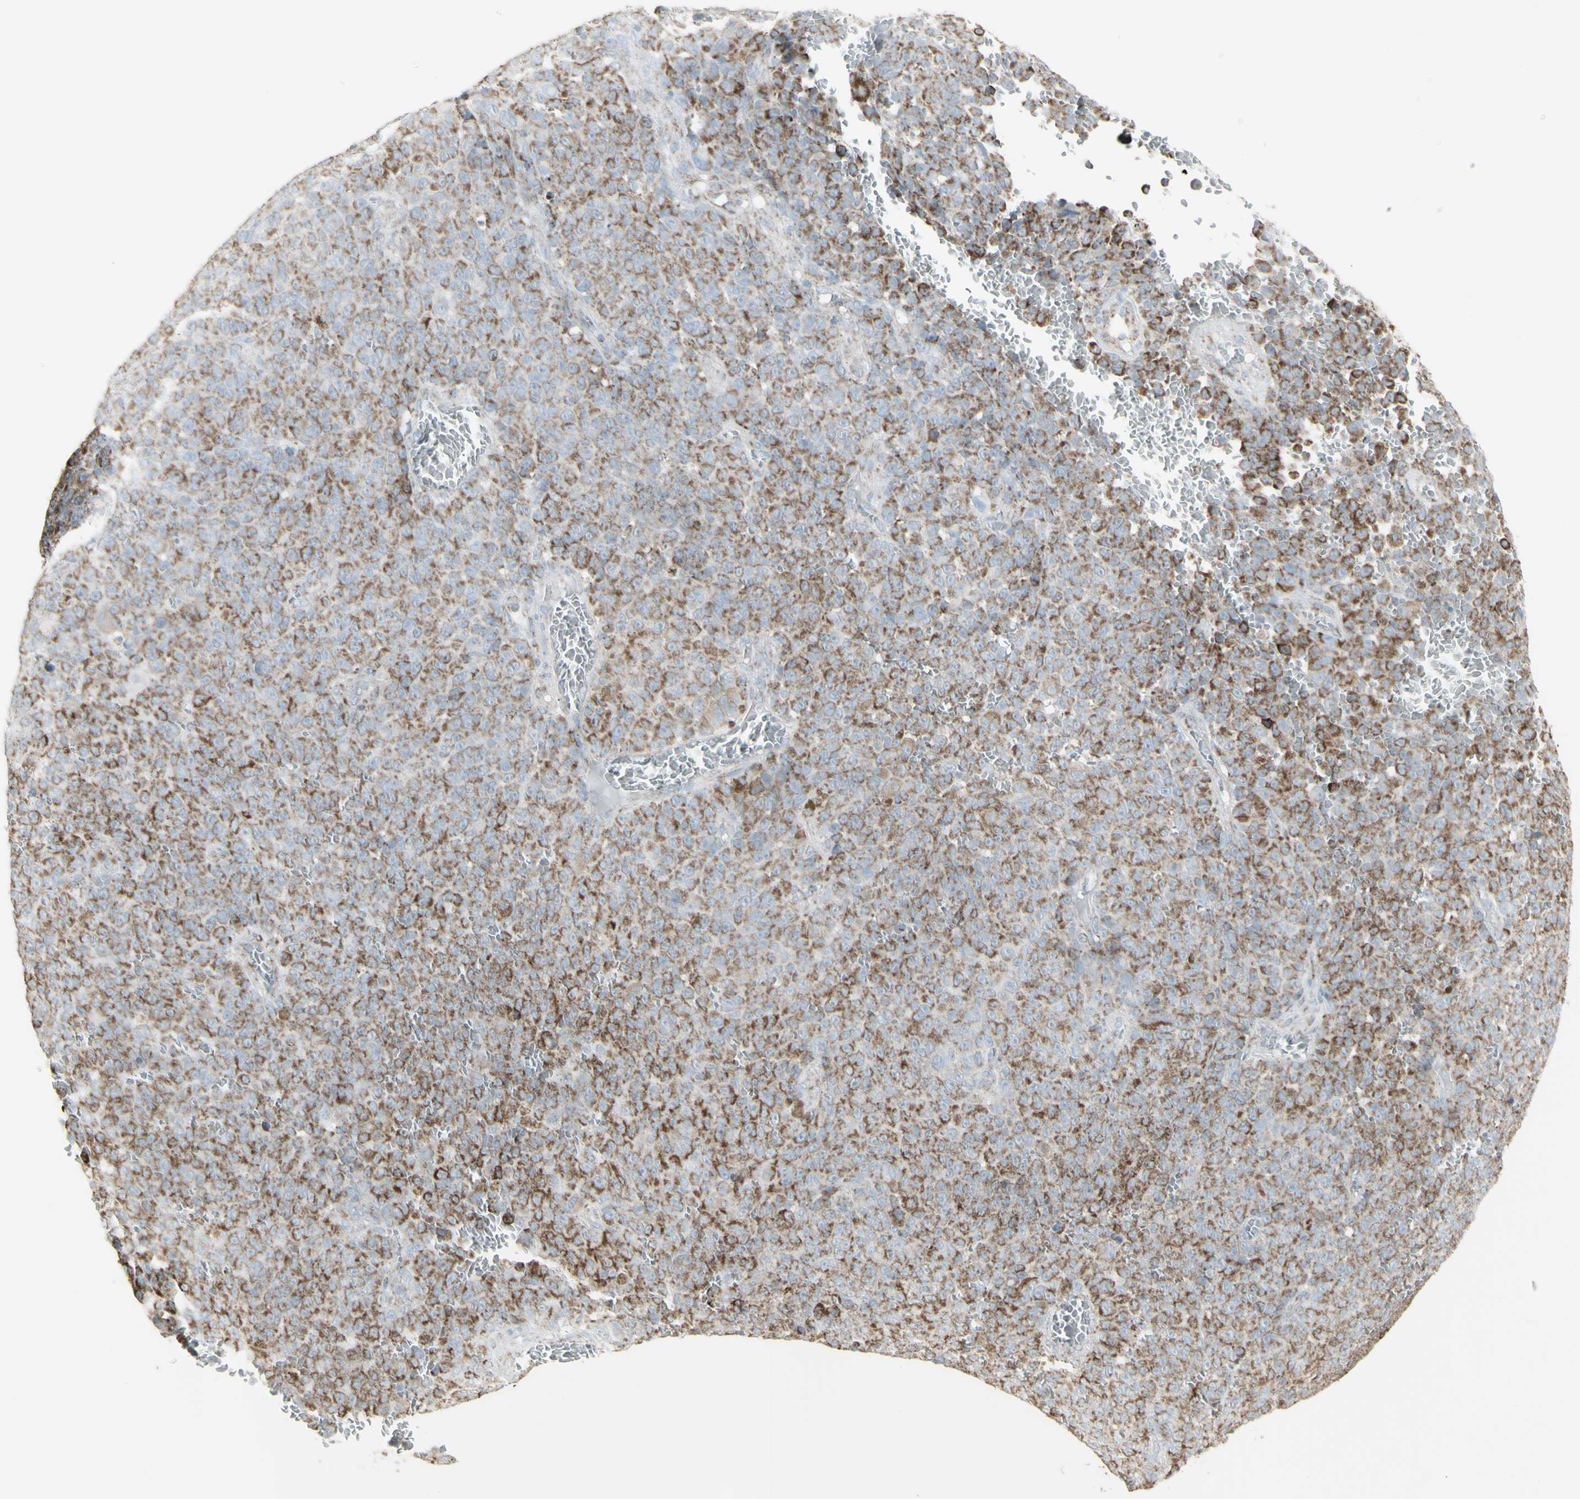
{"staining": {"intensity": "moderate", "quantity": "25%-75%", "location": "cytoplasmic/membranous"}, "tissue": "melanoma", "cell_type": "Tumor cells", "image_type": "cancer", "snomed": [{"axis": "morphology", "description": "Malignant melanoma, NOS"}, {"axis": "topography", "description": "Skin"}], "caption": "An image of malignant melanoma stained for a protein reveals moderate cytoplasmic/membranous brown staining in tumor cells.", "gene": "PLGRKT", "patient": {"sex": "female", "age": 82}}